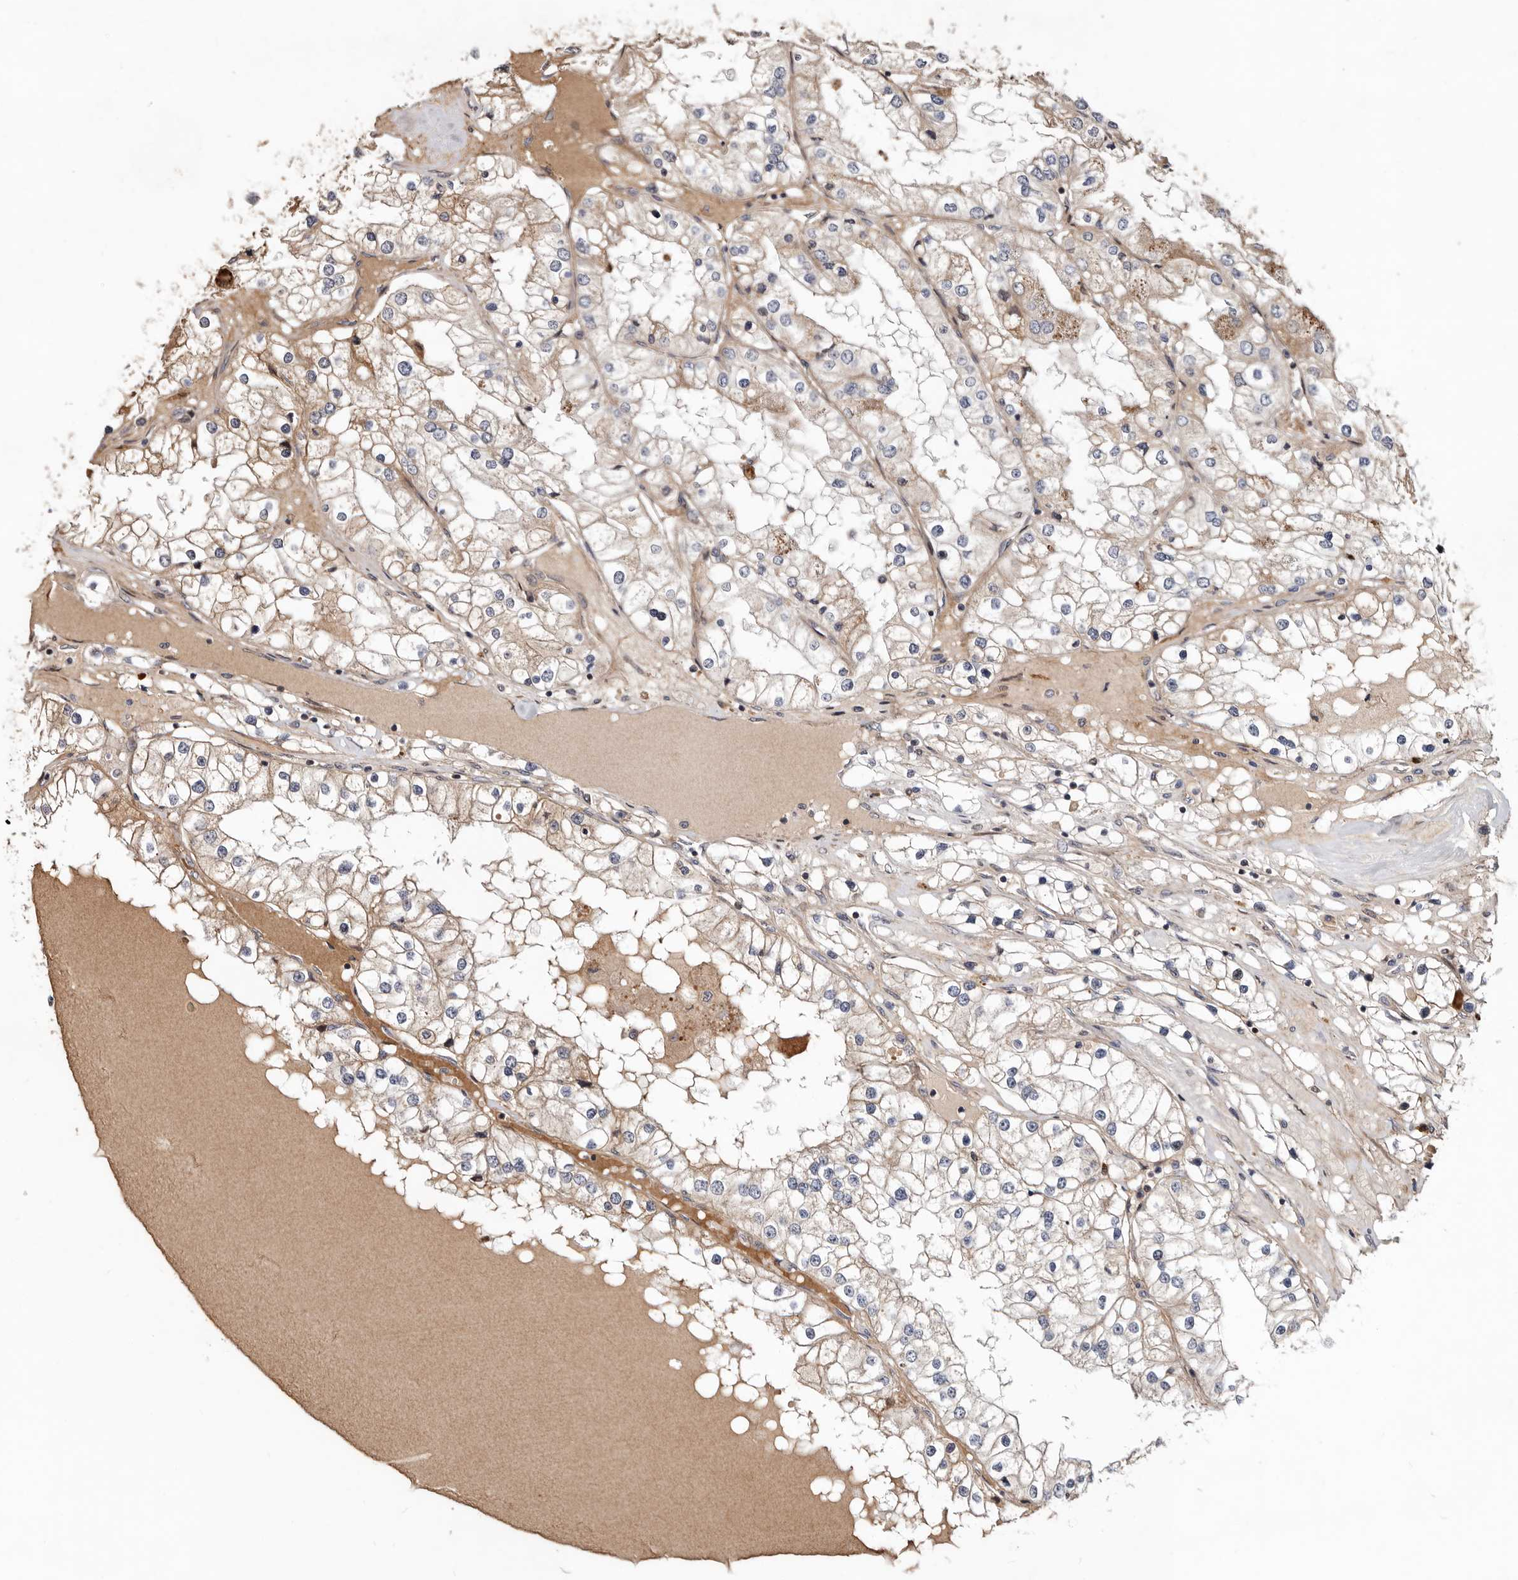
{"staining": {"intensity": "weak", "quantity": "<25%", "location": "cytoplasmic/membranous"}, "tissue": "renal cancer", "cell_type": "Tumor cells", "image_type": "cancer", "snomed": [{"axis": "morphology", "description": "Adenocarcinoma, NOS"}, {"axis": "topography", "description": "Kidney"}], "caption": "Immunohistochemical staining of renal adenocarcinoma displays no significant expression in tumor cells.", "gene": "WEE2", "patient": {"sex": "male", "age": 68}}